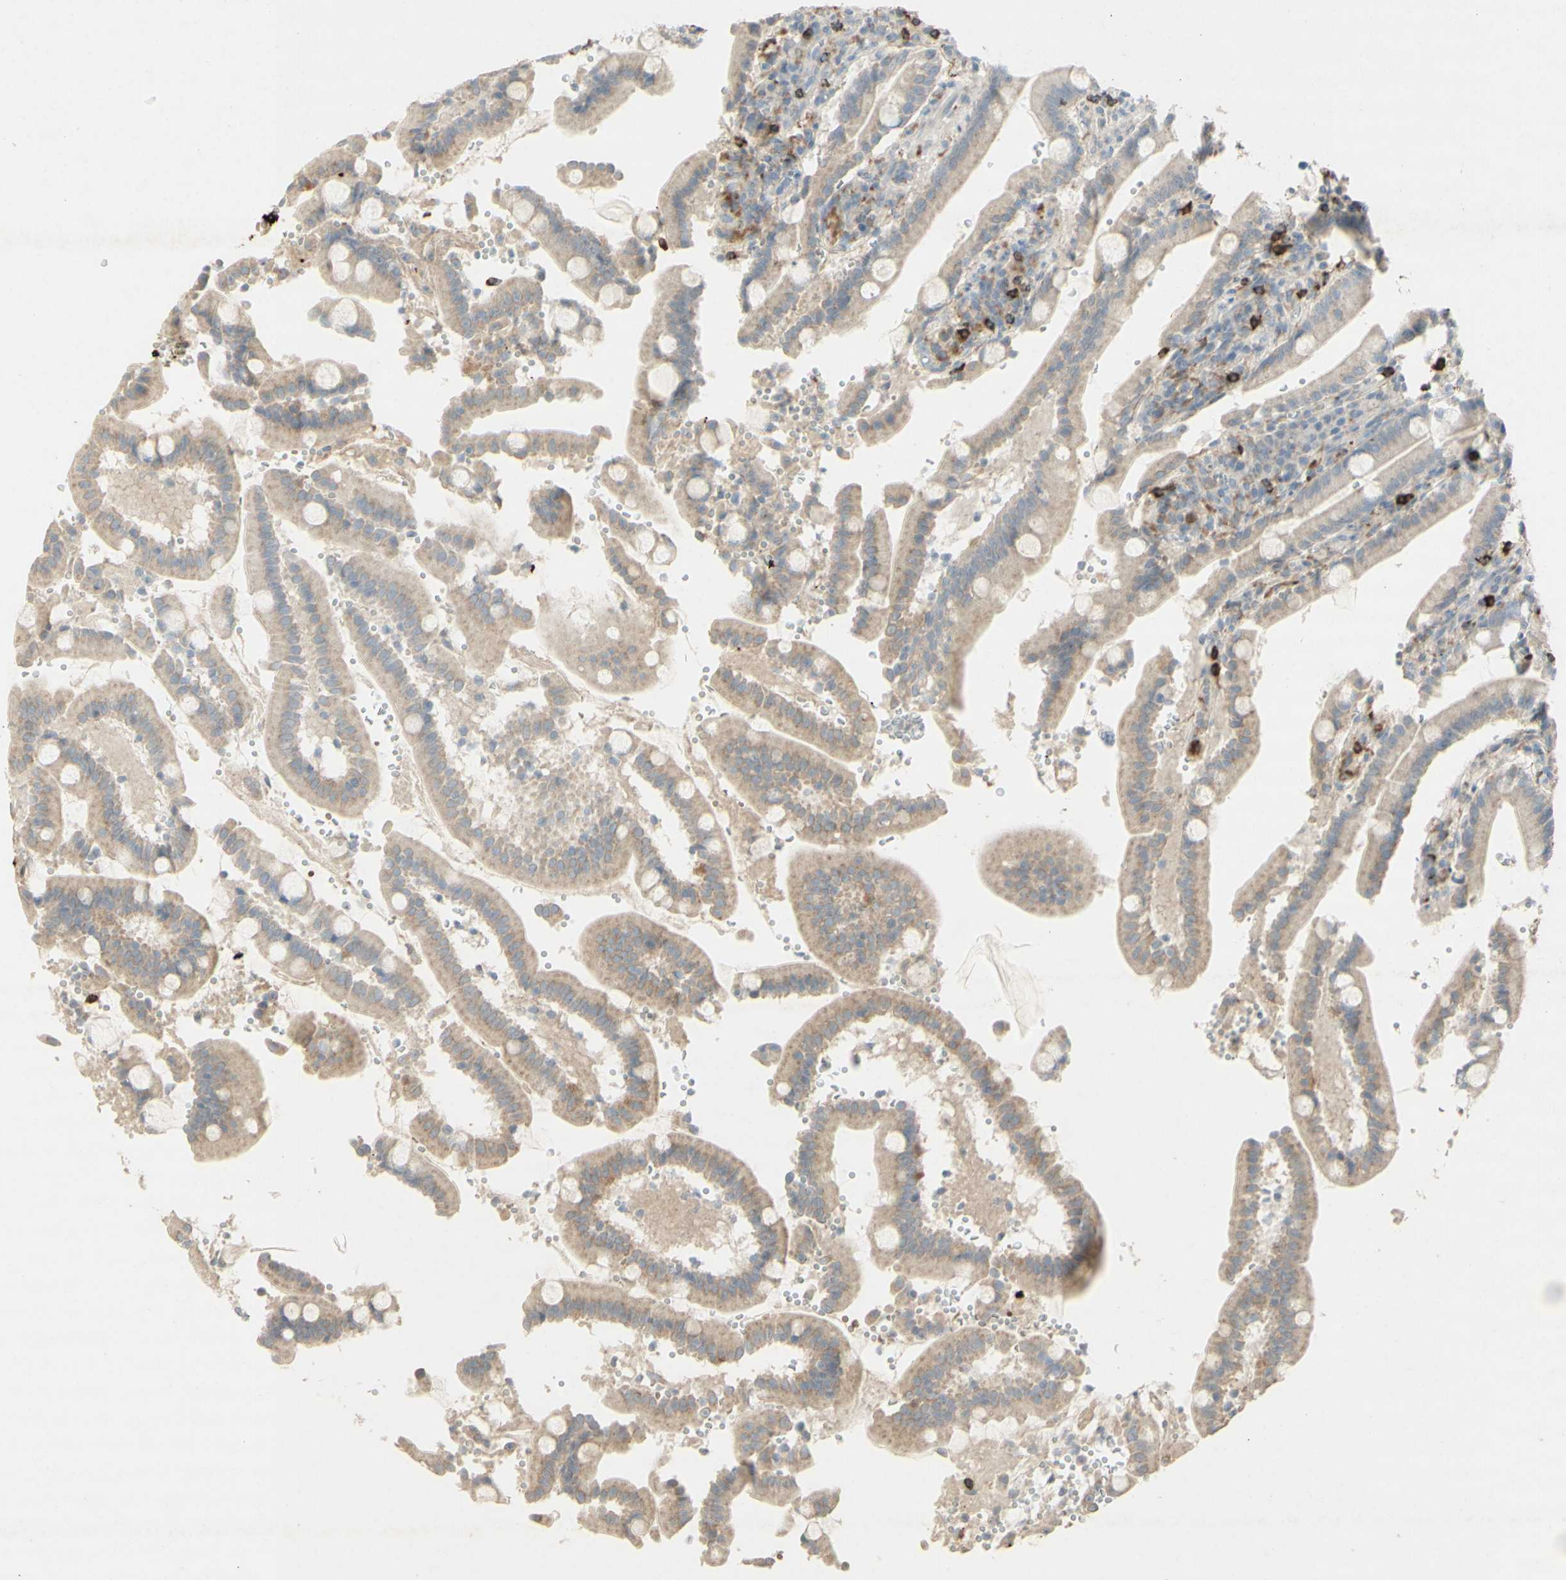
{"staining": {"intensity": "weak", "quantity": "25%-75%", "location": "cytoplasmic/membranous"}, "tissue": "duodenum", "cell_type": "Glandular cells", "image_type": "normal", "snomed": [{"axis": "morphology", "description": "Normal tissue, NOS"}, {"axis": "topography", "description": "Small intestine, NOS"}], "caption": "This image demonstrates benign duodenum stained with IHC to label a protein in brown. The cytoplasmic/membranous of glandular cells show weak positivity for the protein. Nuclei are counter-stained blue.", "gene": "ATP6V1B1", "patient": {"sex": "female", "age": 71}}